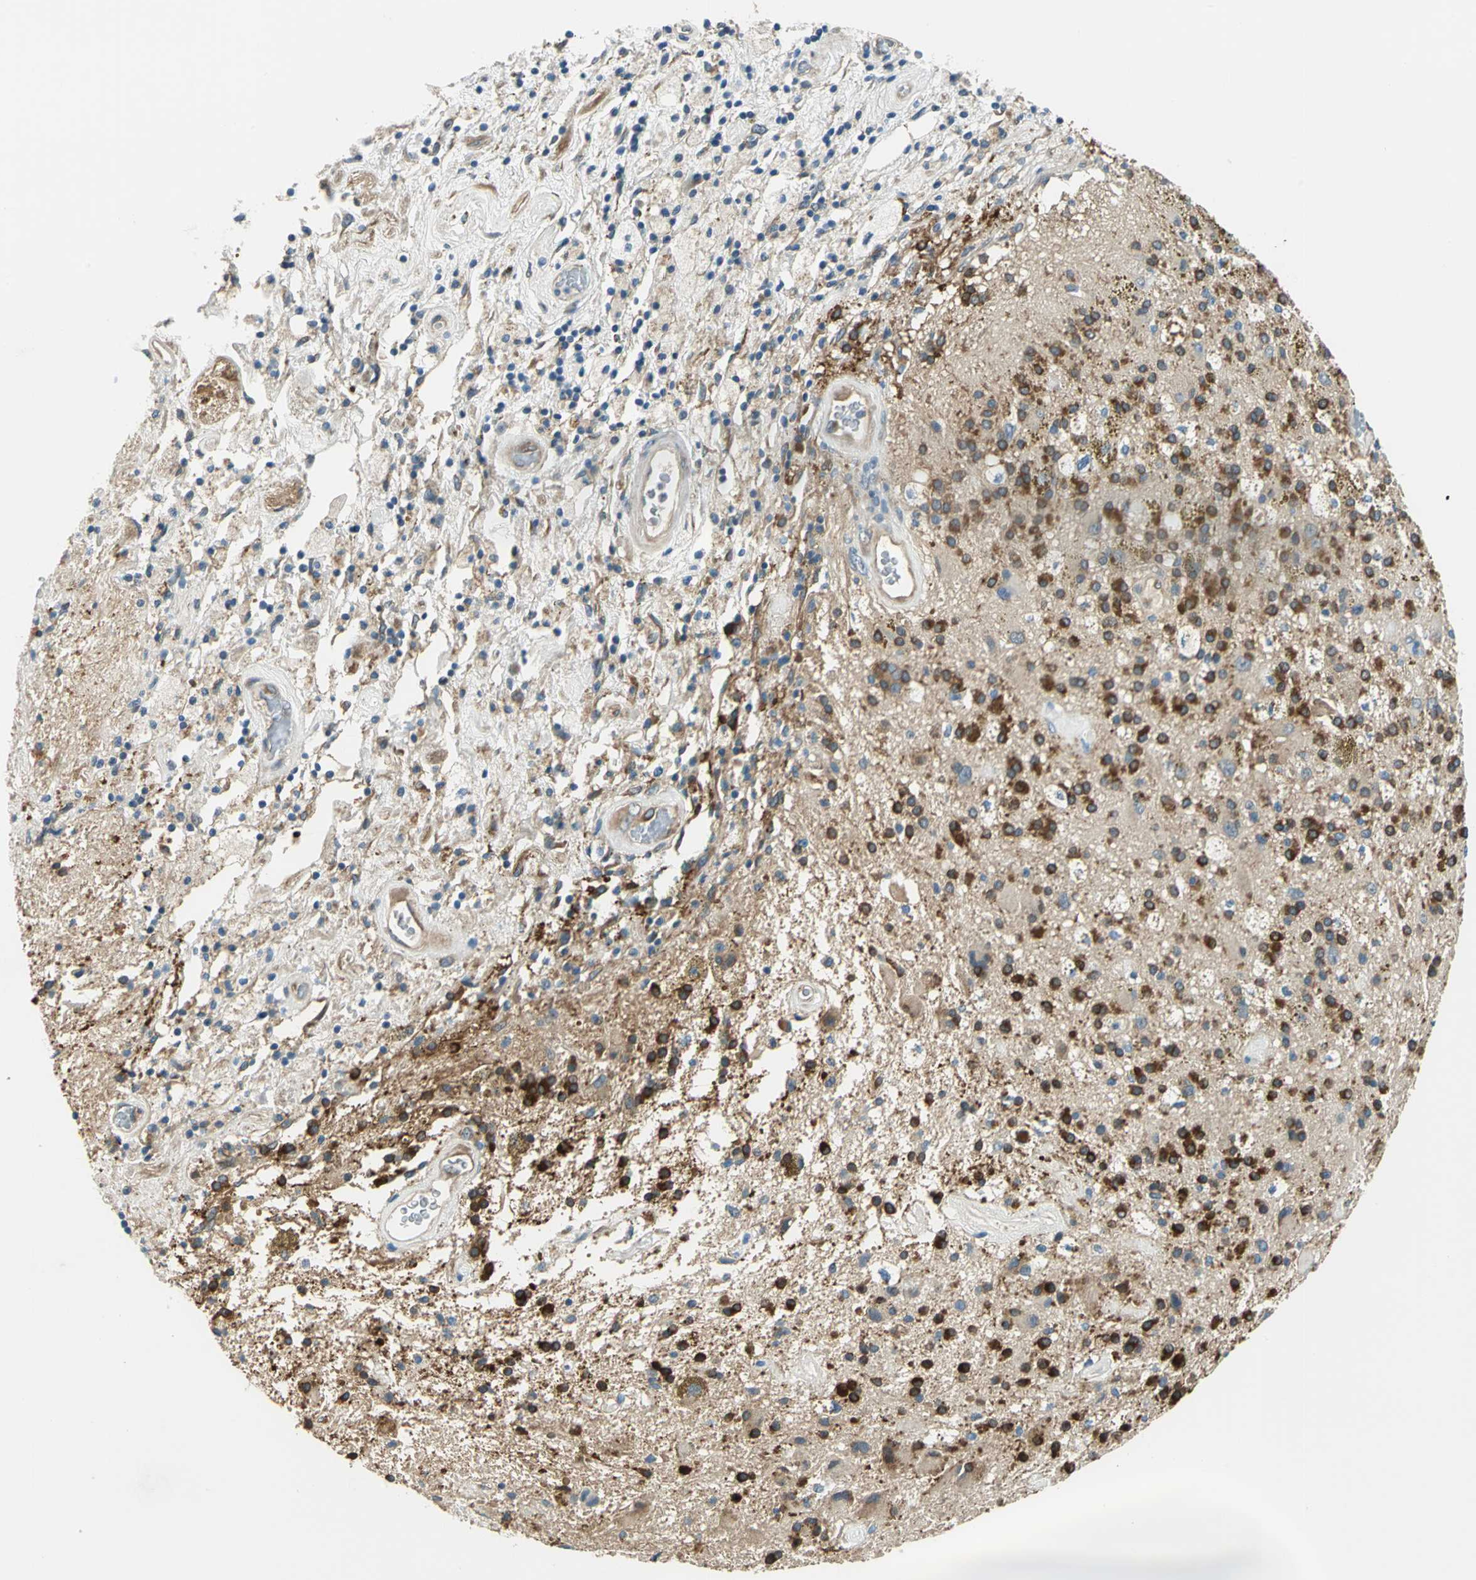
{"staining": {"intensity": "moderate", "quantity": "25%-75%", "location": "cytoplasmic/membranous"}, "tissue": "glioma", "cell_type": "Tumor cells", "image_type": "cancer", "snomed": [{"axis": "morphology", "description": "Glioma, malignant, Low grade"}, {"axis": "topography", "description": "Brain"}], "caption": "Malignant glioma (low-grade) stained with a brown dye shows moderate cytoplasmic/membranous positive positivity in approximately 25%-75% of tumor cells.", "gene": "CDC42EP1", "patient": {"sex": "male", "age": 58}}